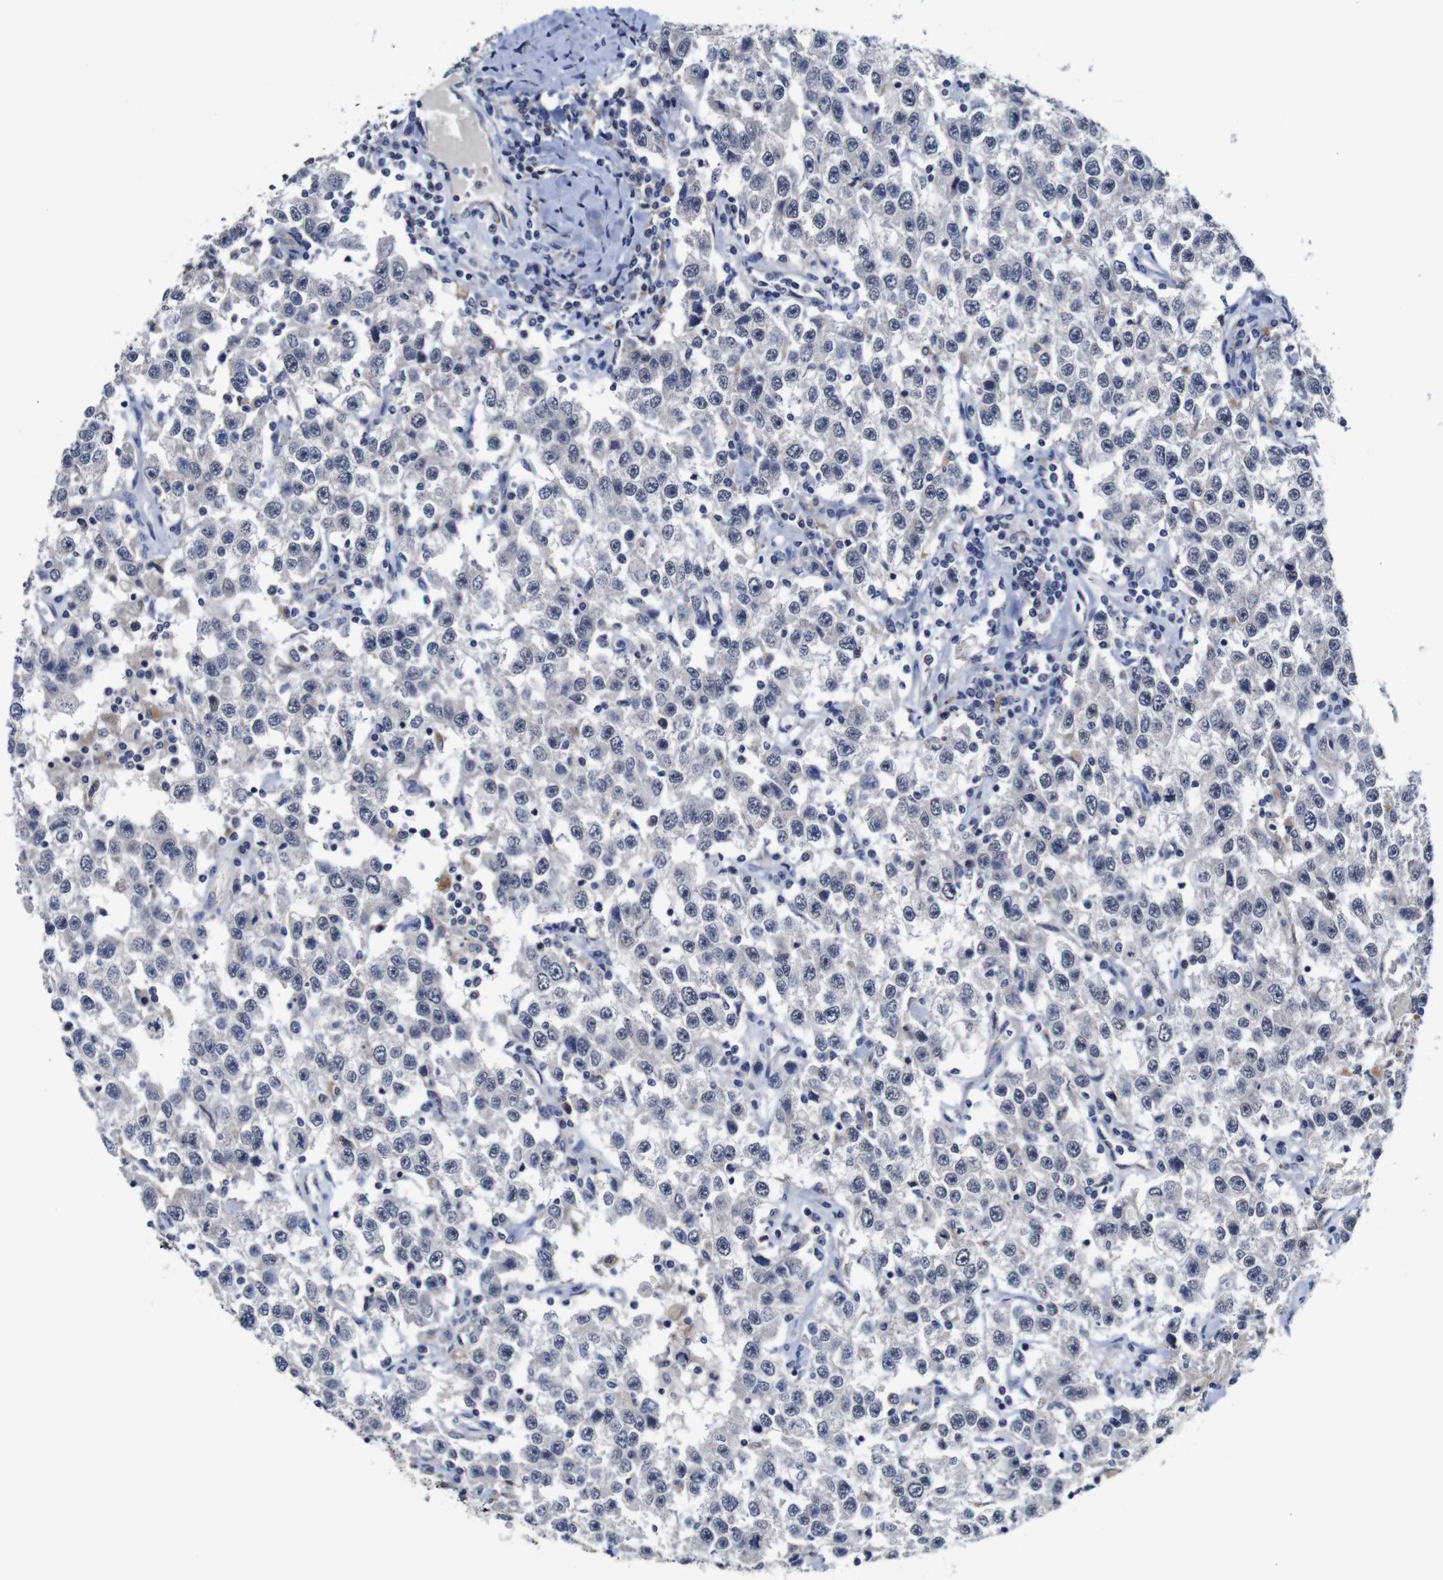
{"staining": {"intensity": "negative", "quantity": "none", "location": "none"}, "tissue": "testis cancer", "cell_type": "Tumor cells", "image_type": "cancer", "snomed": [{"axis": "morphology", "description": "Seminoma, NOS"}, {"axis": "topography", "description": "Testis"}], "caption": "Immunohistochemical staining of human testis cancer (seminoma) shows no significant expression in tumor cells.", "gene": "NTRK3", "patient": {"sex": "male", "age": 41}}